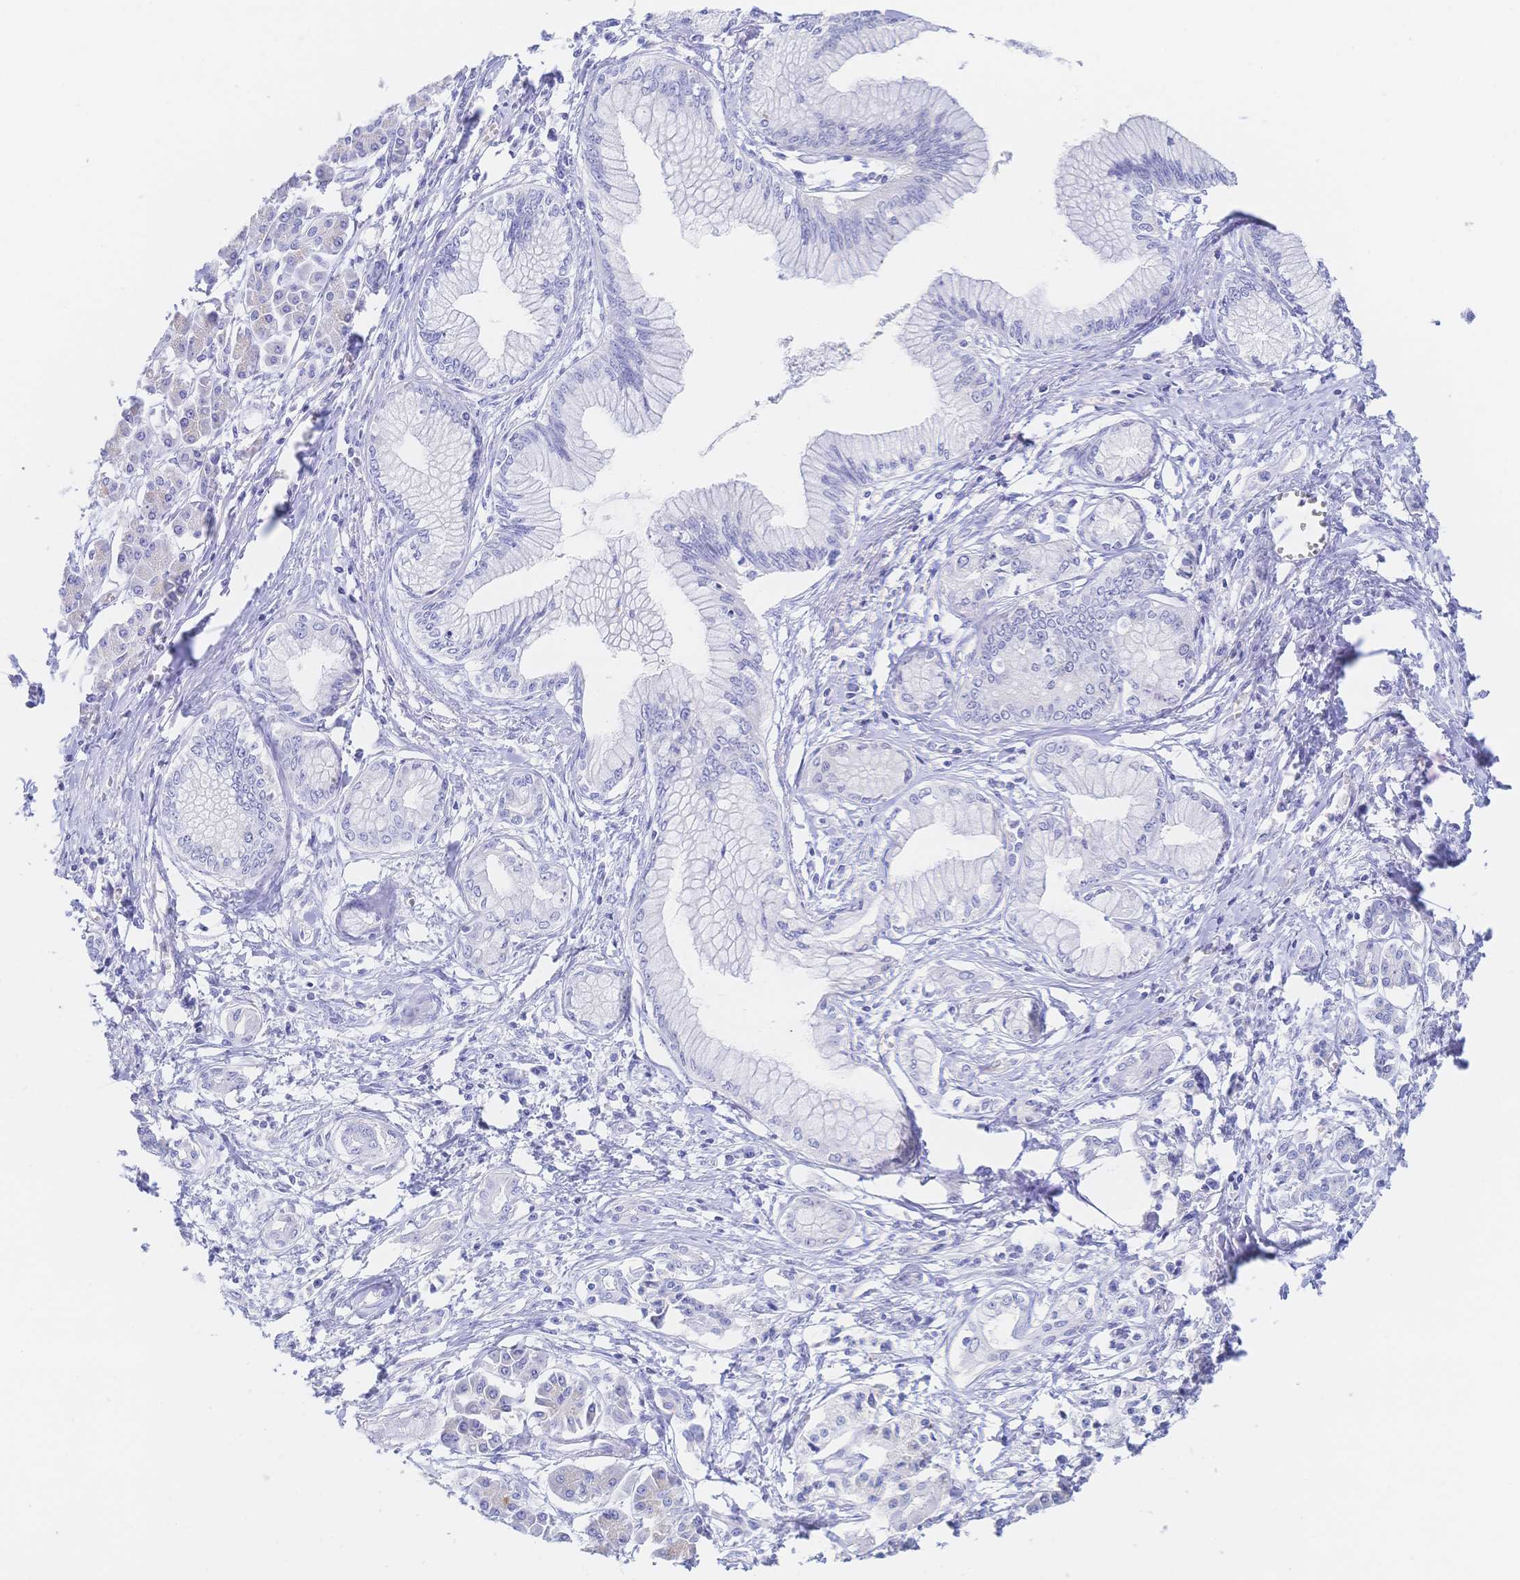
{"staining": {"intensity": "negative", "quantity": "none", "location": "none"}, "tissue": "pancreatic cancer", "cell_type": "Tumor cells", "image_type": "cancer", "snomed": [{"axis": "morphology", "description": "Adenocarcinoma, NOS"}, {"axis": "topography", "description": "Pancreas"}], "caption": "Pancreatic adenocarcinoma was stained to show a protein in brown. There is no significant expression in tumor cells.", "gene": "RRM1", "patient": {"sex": "female", "age": 68}}